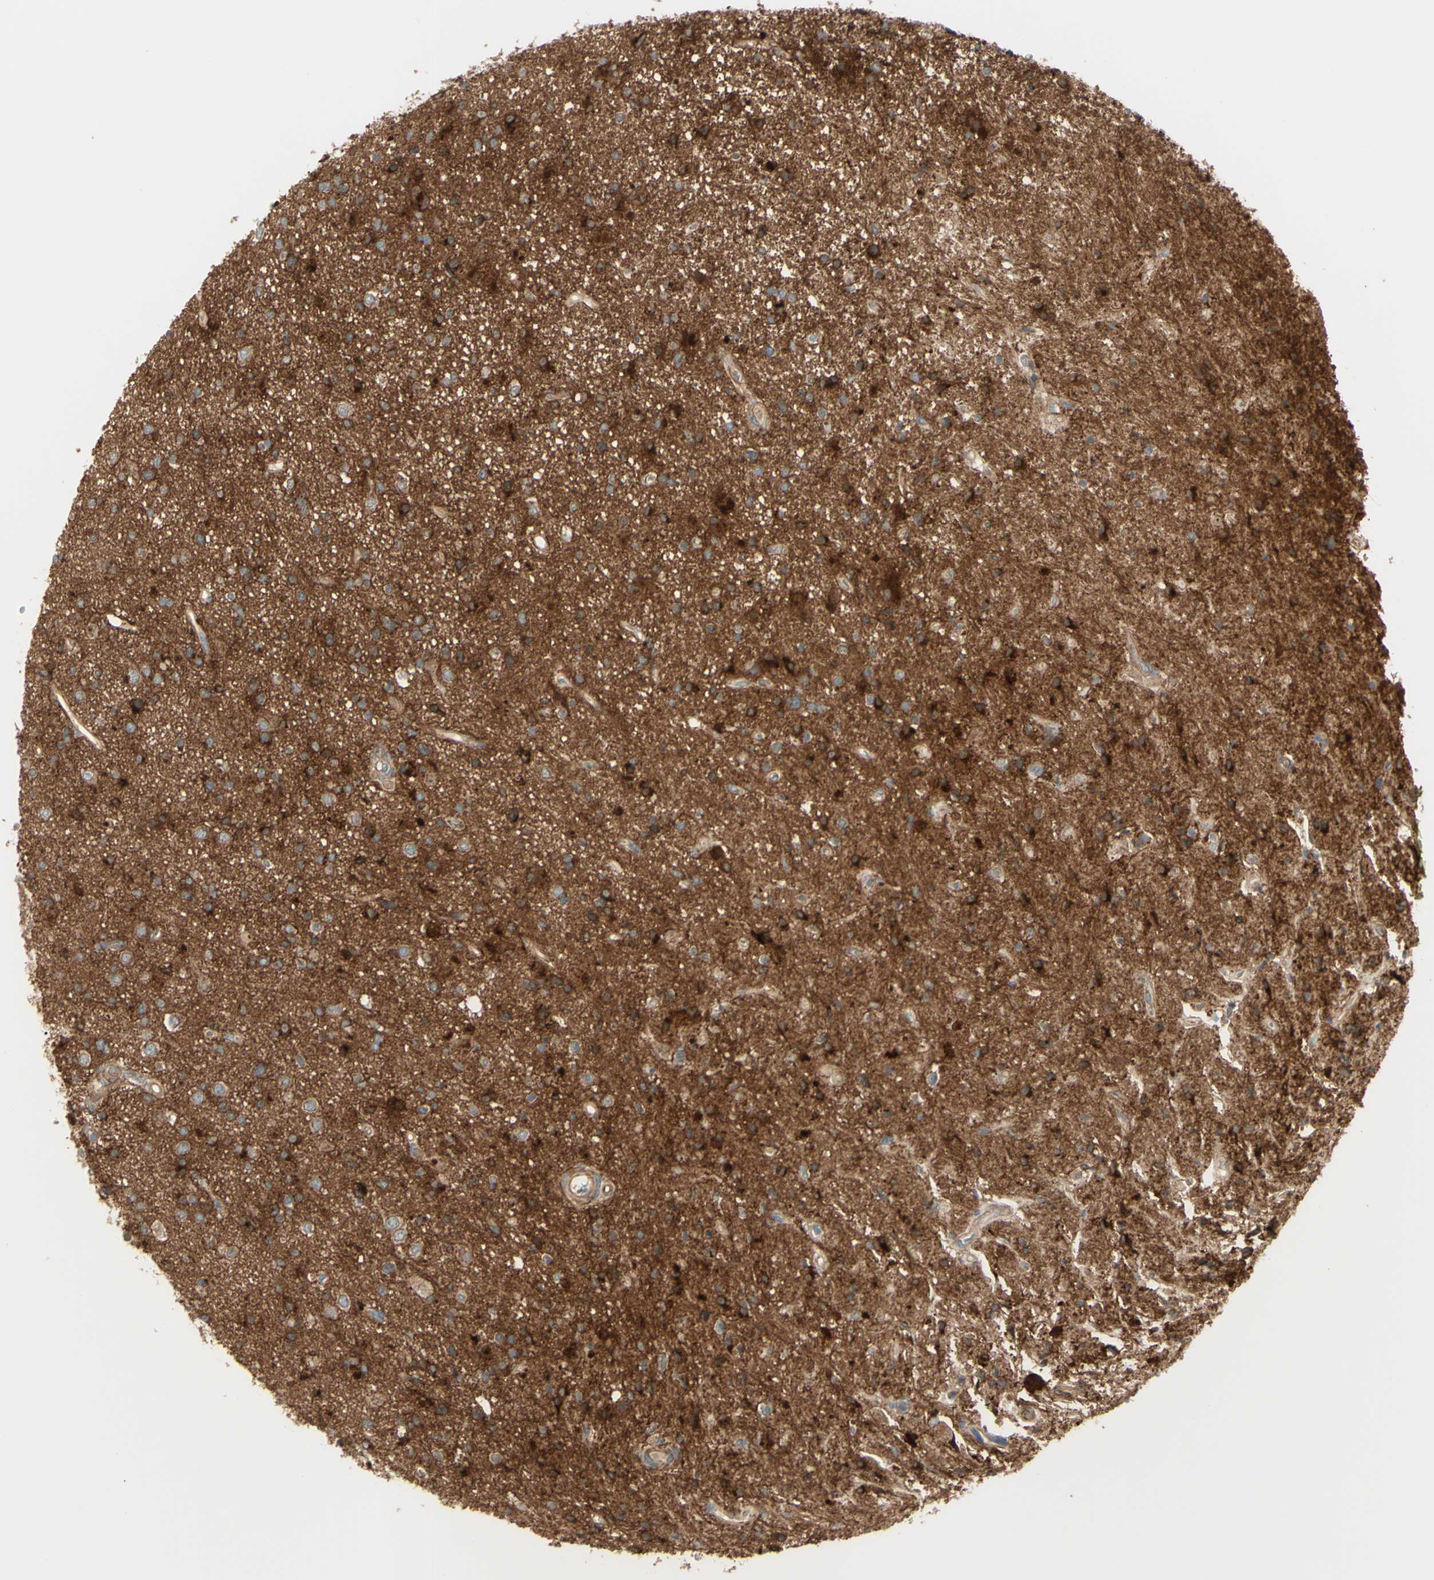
{"staining": {"intensity": "strong", "quantity": ">75%", "location": "cytoplasmic/membranous"}, "tissue": "glioma", "cell_type": "Tumor cells", "image_type": "cancer", "snomed": [{"axis": "morphology", "description": "Glioma, malignant, High grade"}, {"axis": "topography", "description": "Brain"}], "caption": "Malignant glioma (high-grade) stained with DAB (3,3'-diaminobenzidine) IHC demonstrates high levels of strong cytoplasmic/membranous expression in approximately >75% of tumor cells.", "gene": "PCDHGA2", "patient": {"sex": "male", "age": 33}}